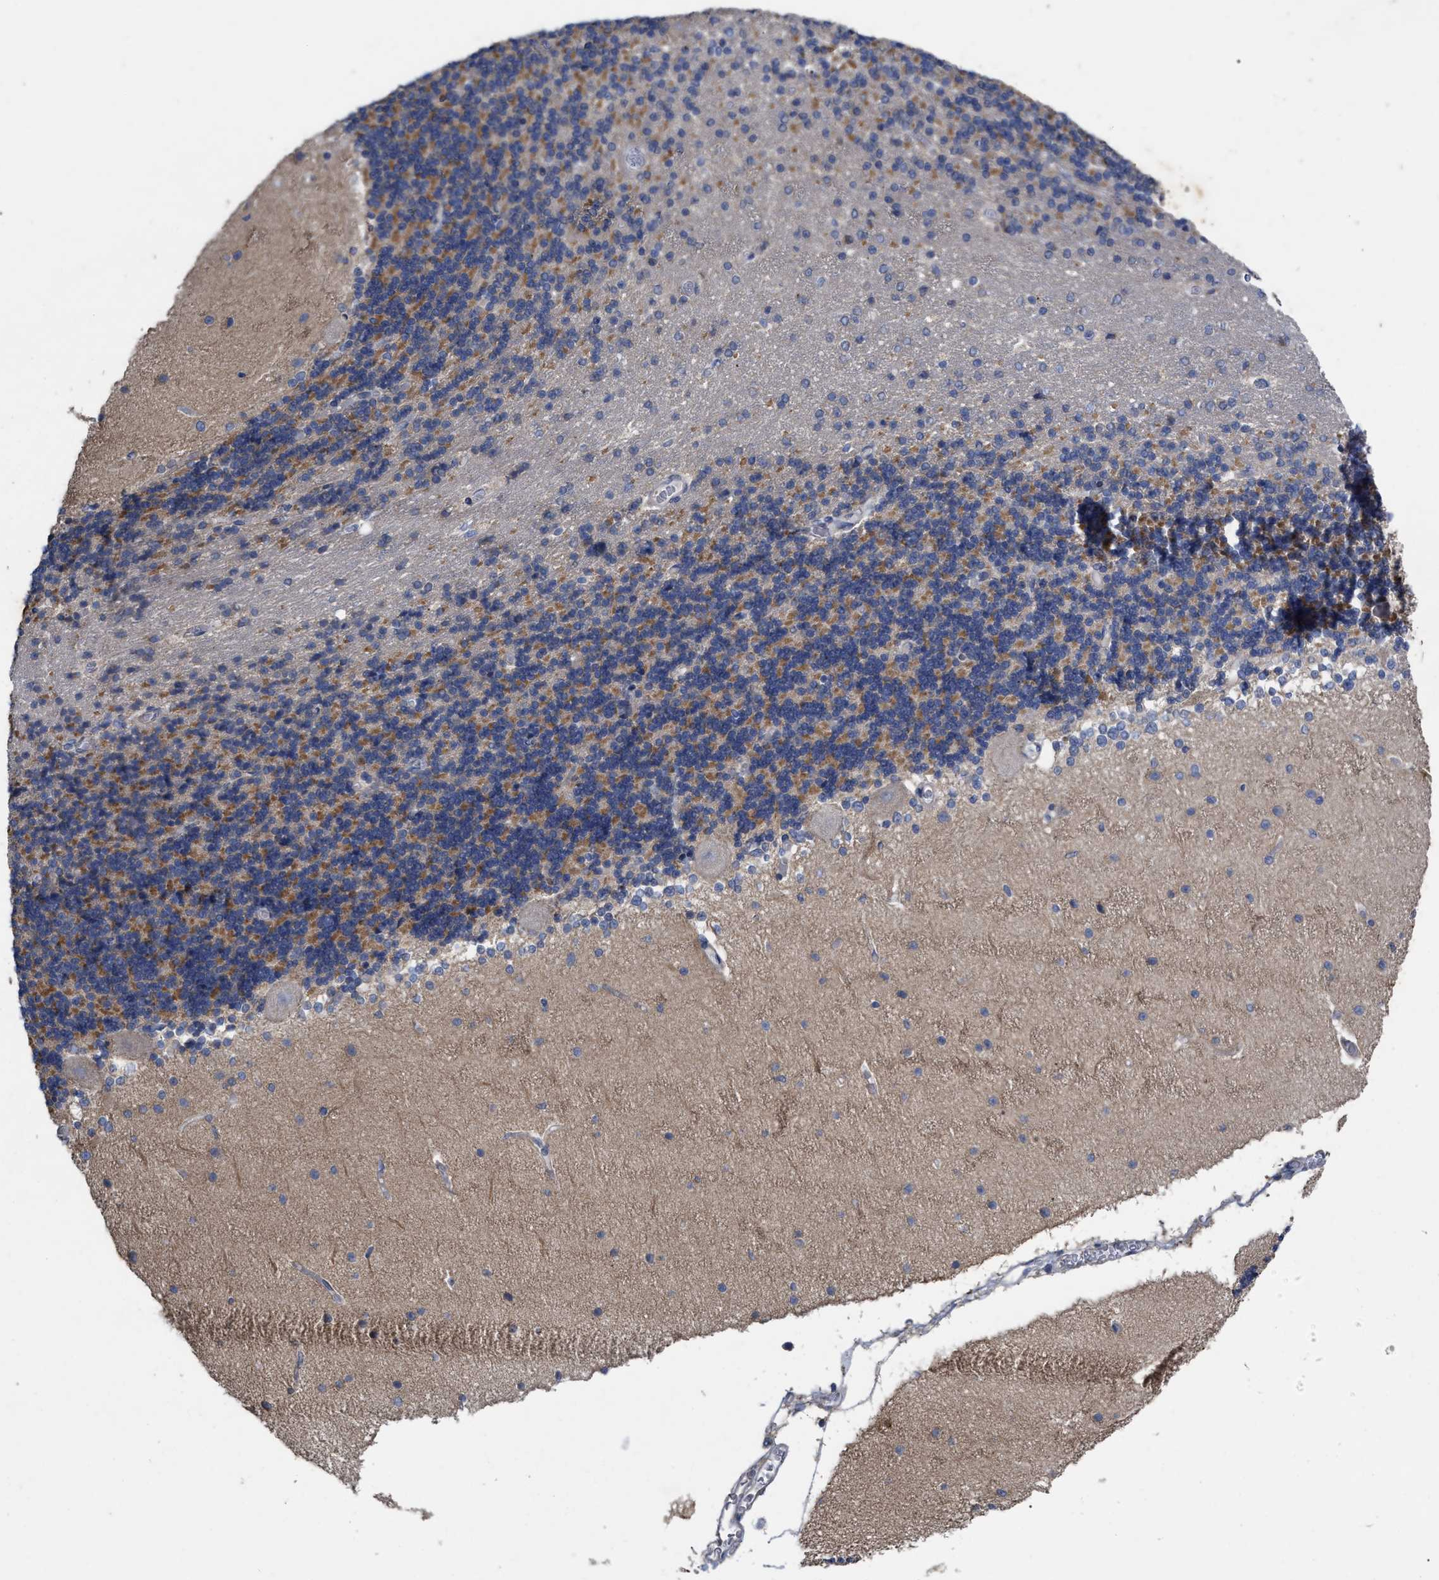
{"staining": {"intensity": "moderate", "quantity": ">75%", "location": "cytoplasmic/membranous"}, "tissue": "cerebellum", "cell_type": "Cells in granular layer", "image_type": "normal", "snomed": [{"axis": "morphology", "description": "Normal tissue, NOS"}, {"axis": "topography", "description": "Cerebellum"}], "caption": "Immunohistochemistry (IHC) histopathology image of benign human cerebellum stained for a protein (brown), which reveals medium levels of moderate cytoplasmic/membranous positivity in about >75% of cells in granular layer.", "gene": "VIP", "patient": {"sex": "female", "age": 54}}